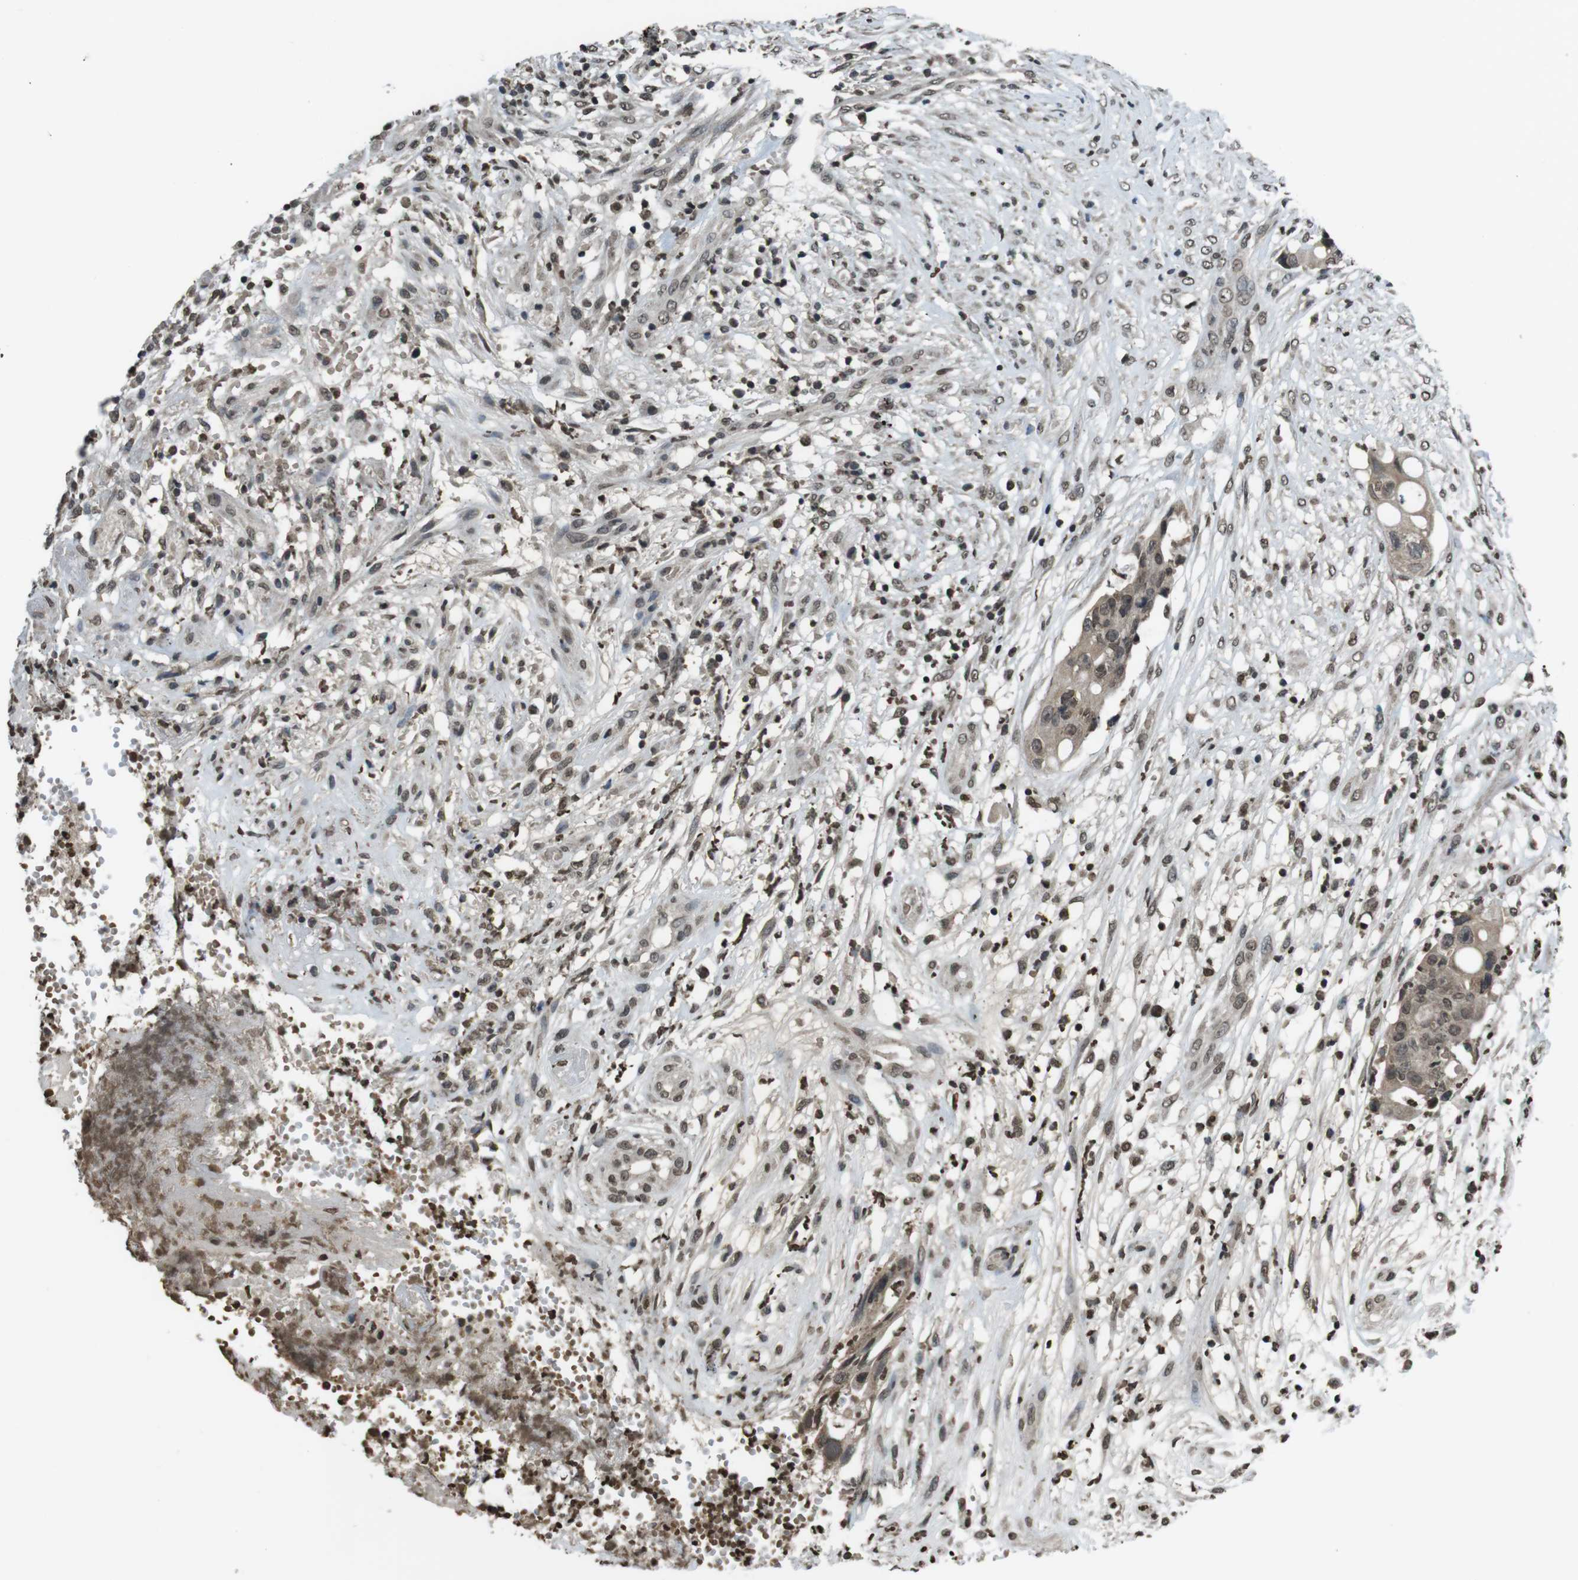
{"staining": {"intensity": "moderate", "quantity": "25%-75%", "location": "nuclear"}, "tissue": "colorectal cancer", "cell_type": "Tumor cells", "image_type": "cancer", "snomed": [{"axis": "morphology", "description": "Adenocarcinoma, NOS"}, {"axis": "topography", "description": "Colon"}], "caption": "A photomicrograph showing moderate nuclear staining in approximately 25%-75% of tumor cells in colorectal cancer, as visualized by brown immunohistochemical staining.", "gene": "MAF", "patient": {"sex": "female", "age": 57}}